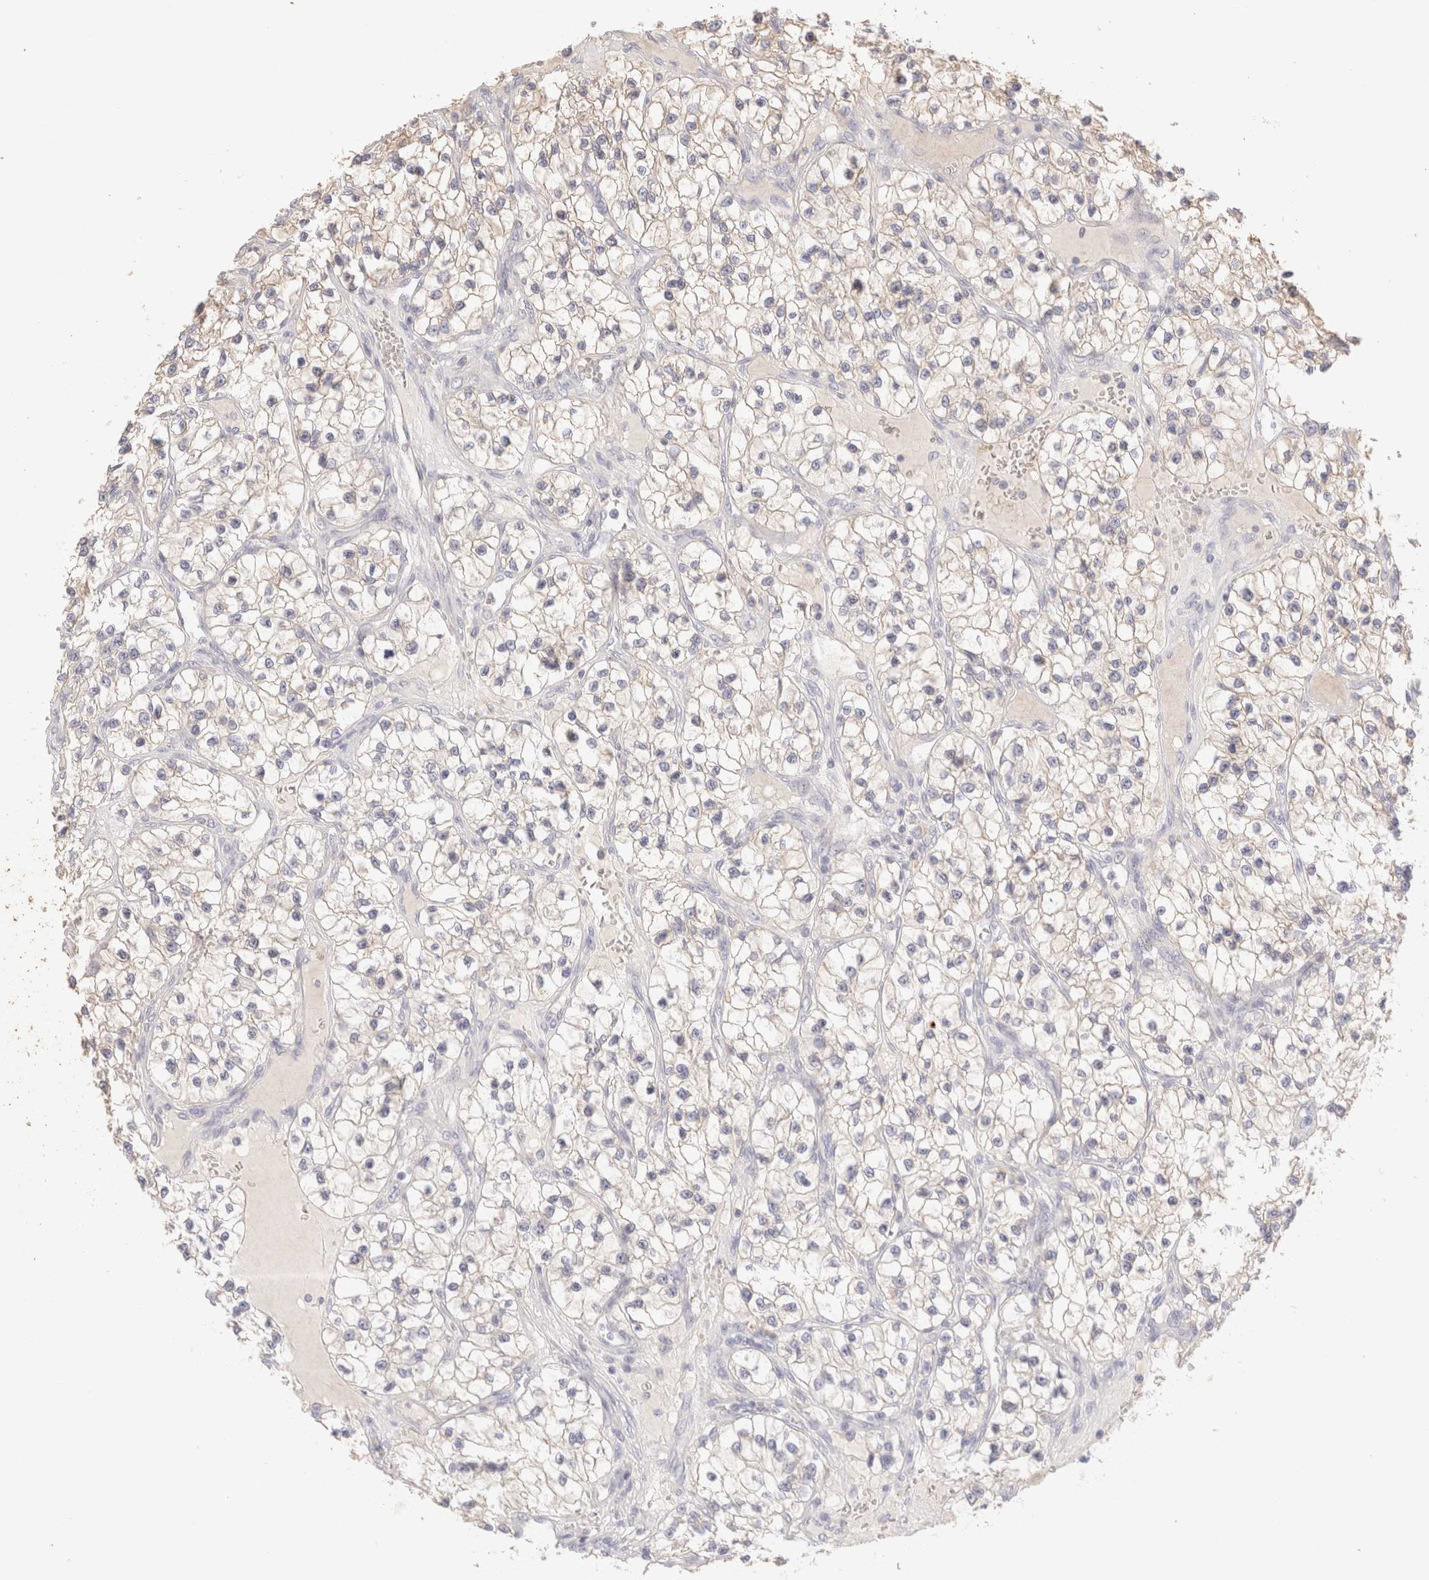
{"staining": {"intensity": "negative", "quantity": "none", "location": "none"}, "tissue": "renal cancer", "cell_type": "Tumor cells", "image_type": "cancer", "snomed": [{"axis": "morphology", "description": "Adenocarcinoma, NOS"}, {"axis": "topography", "description": "Kidney"}], "caption": "Tumor cells are negative for protein expression in human renal cancer.", "gene": "SCGB2A2", "patient": {"sex": "female", "age": 57}}